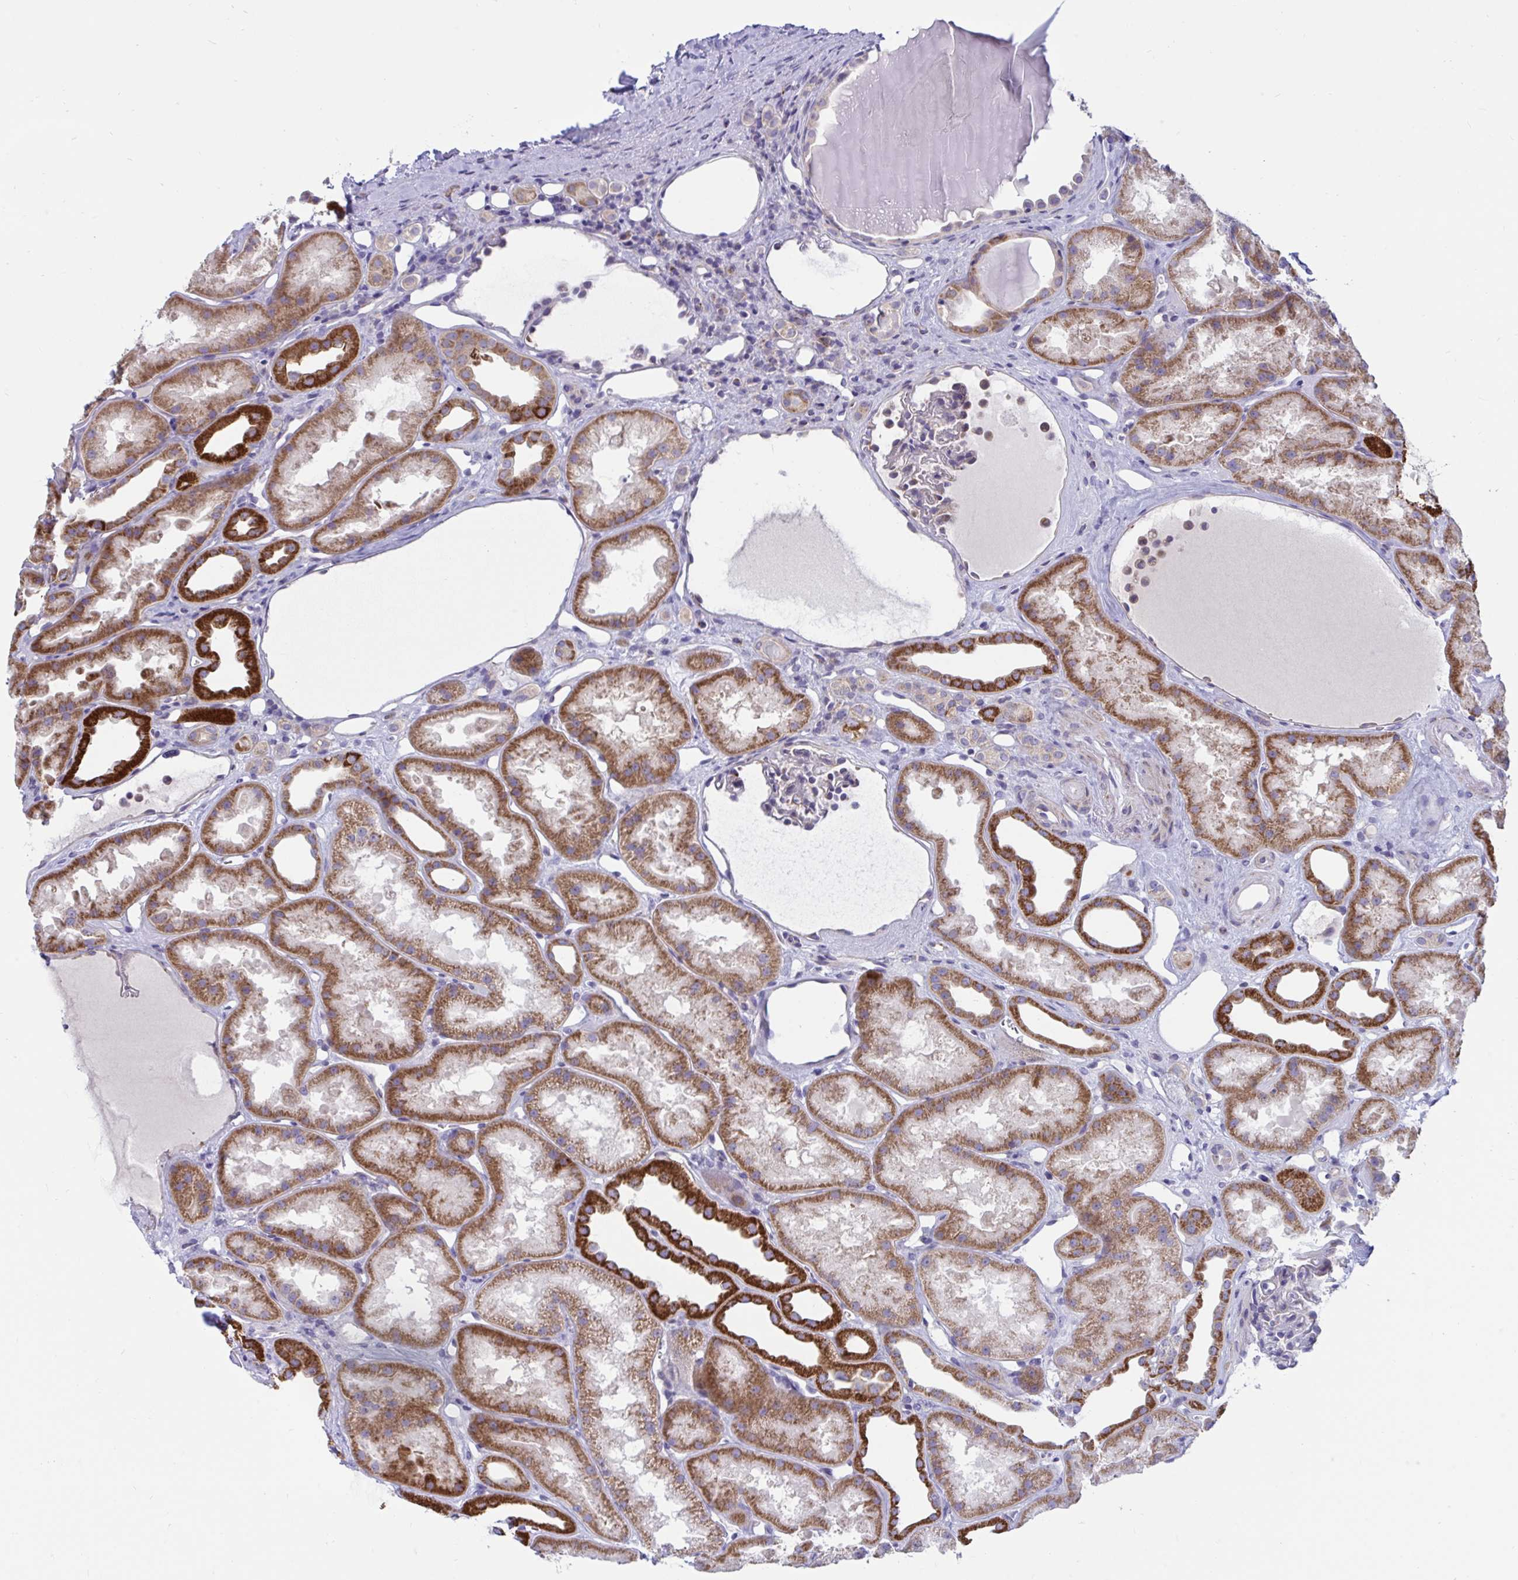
{"staining": {"intensity": "weak", "quantity": "<25%", "location": "cytoplasmic/membranous"}, "tissue": "kidney", "cell_type": "Cells in glomeruli", "image_type": "normal", "snomed": [{"axis": "morphology", "description": "Normal tissue, NOS"}, {"axis": "topography", "description": "Kidney"}], "caption": "The IHC histopathology image has no significant expression in cells in glomeruli of kidney. (DAB immunohistochemistry (IHC) visualized using brightfield microscopy, high magnification).", "gene": "DTX3", "patient": {"sex": "male", "age": 61}}